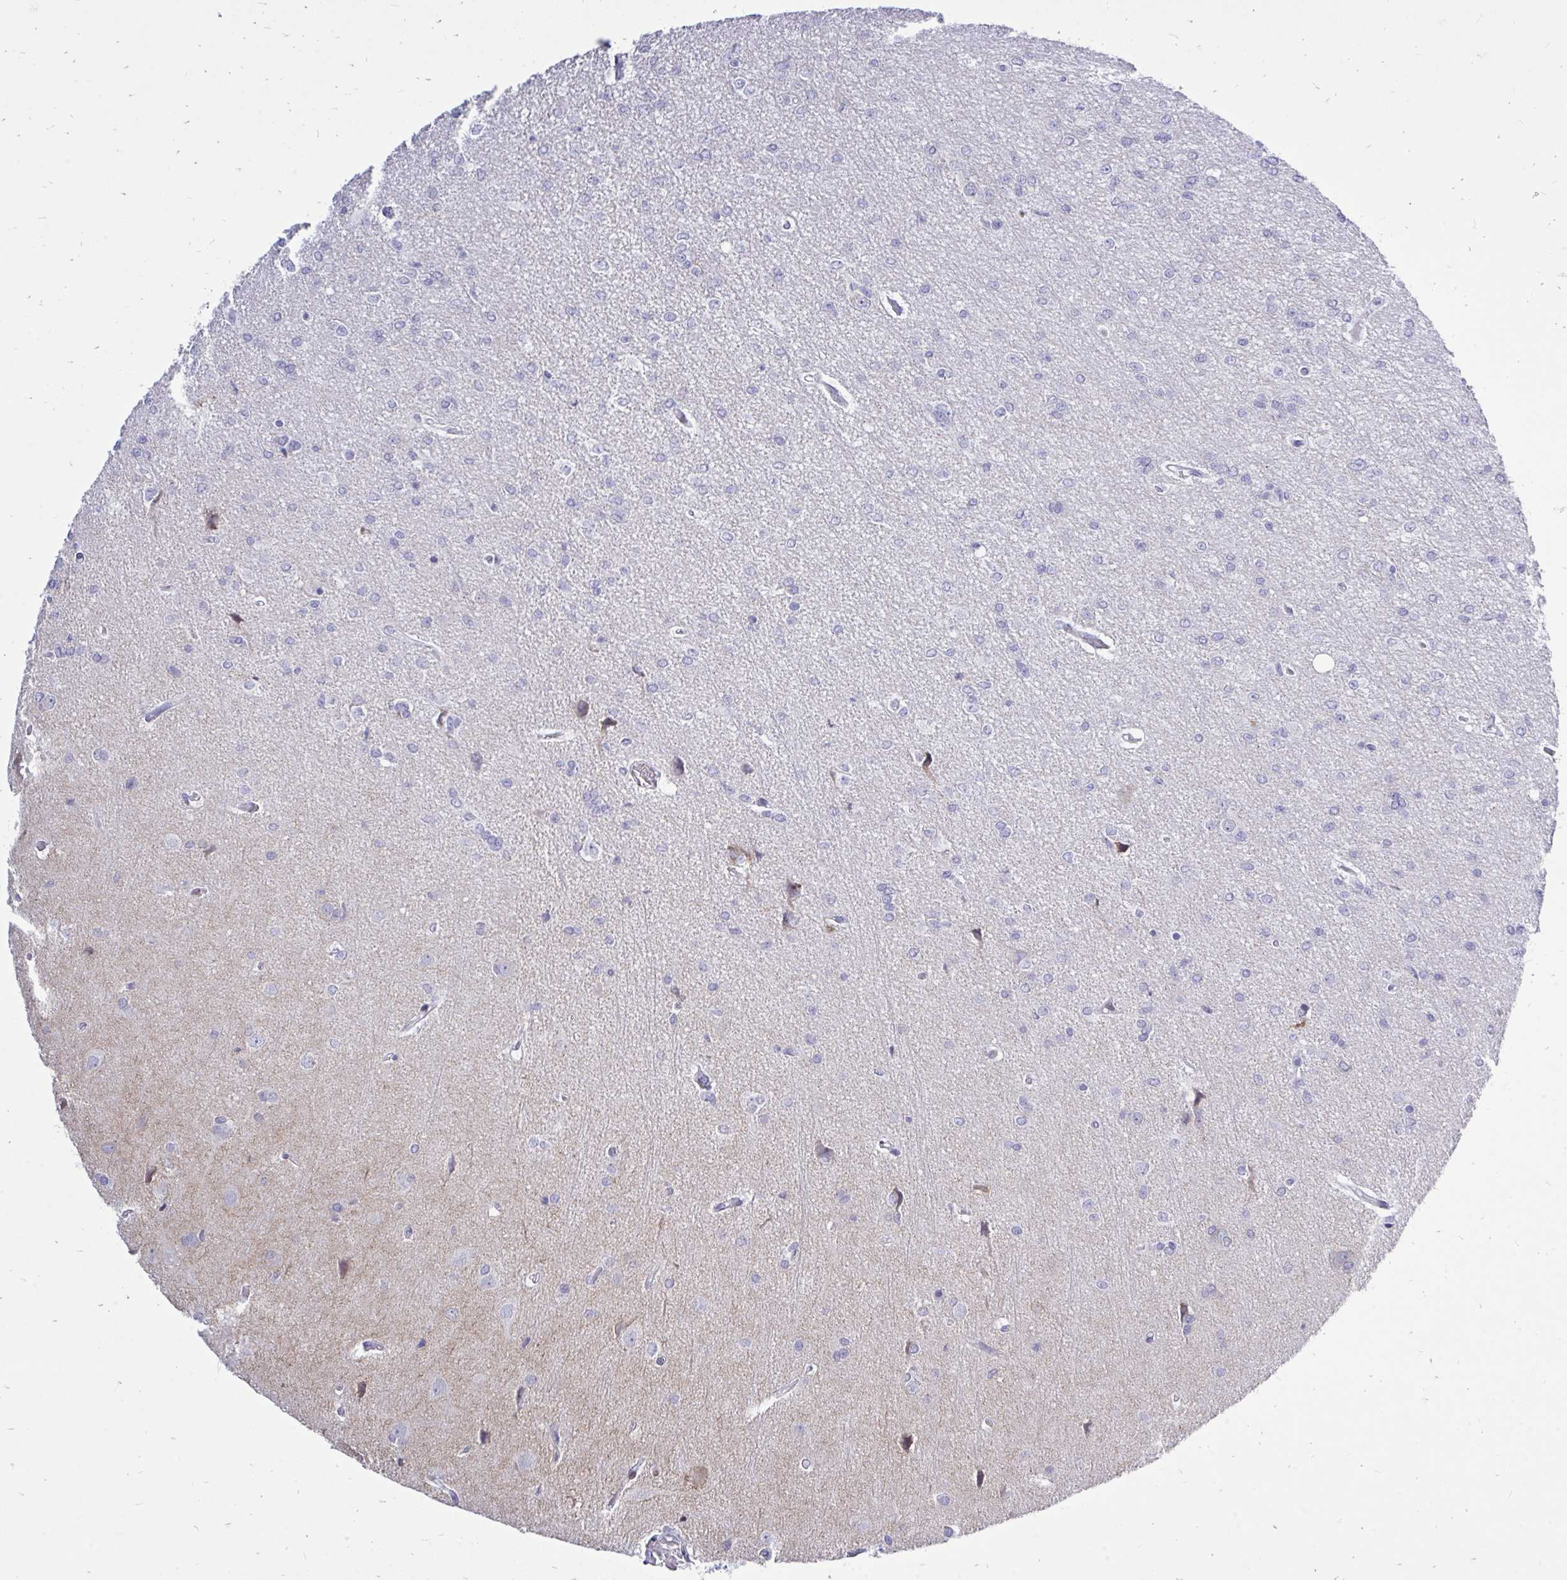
{"staining": {"intensity": "negative", "quantity": "none", "location": "none"}, "tissue": "glioma", "cell_type": "Tumor cells", "image_type": "cancer", "snomed": [{"axis": "morphology", "description": "Glioma, malignant, Low grade"}, {"axis": "topography", "description": "Brain"}], "caption": "High magnification brightfield microscopy of glioma stained with DAB (3,3'-diaminobenzidine) (brown) and counterstained with hematoxylin (blue): tumor cells show no significant positivity. (Immunohistochemistry (ihc), brightfield microscopy, high magnification).", "gene": "GABRA1", "patient": {"sex": "male", "age": 26}}